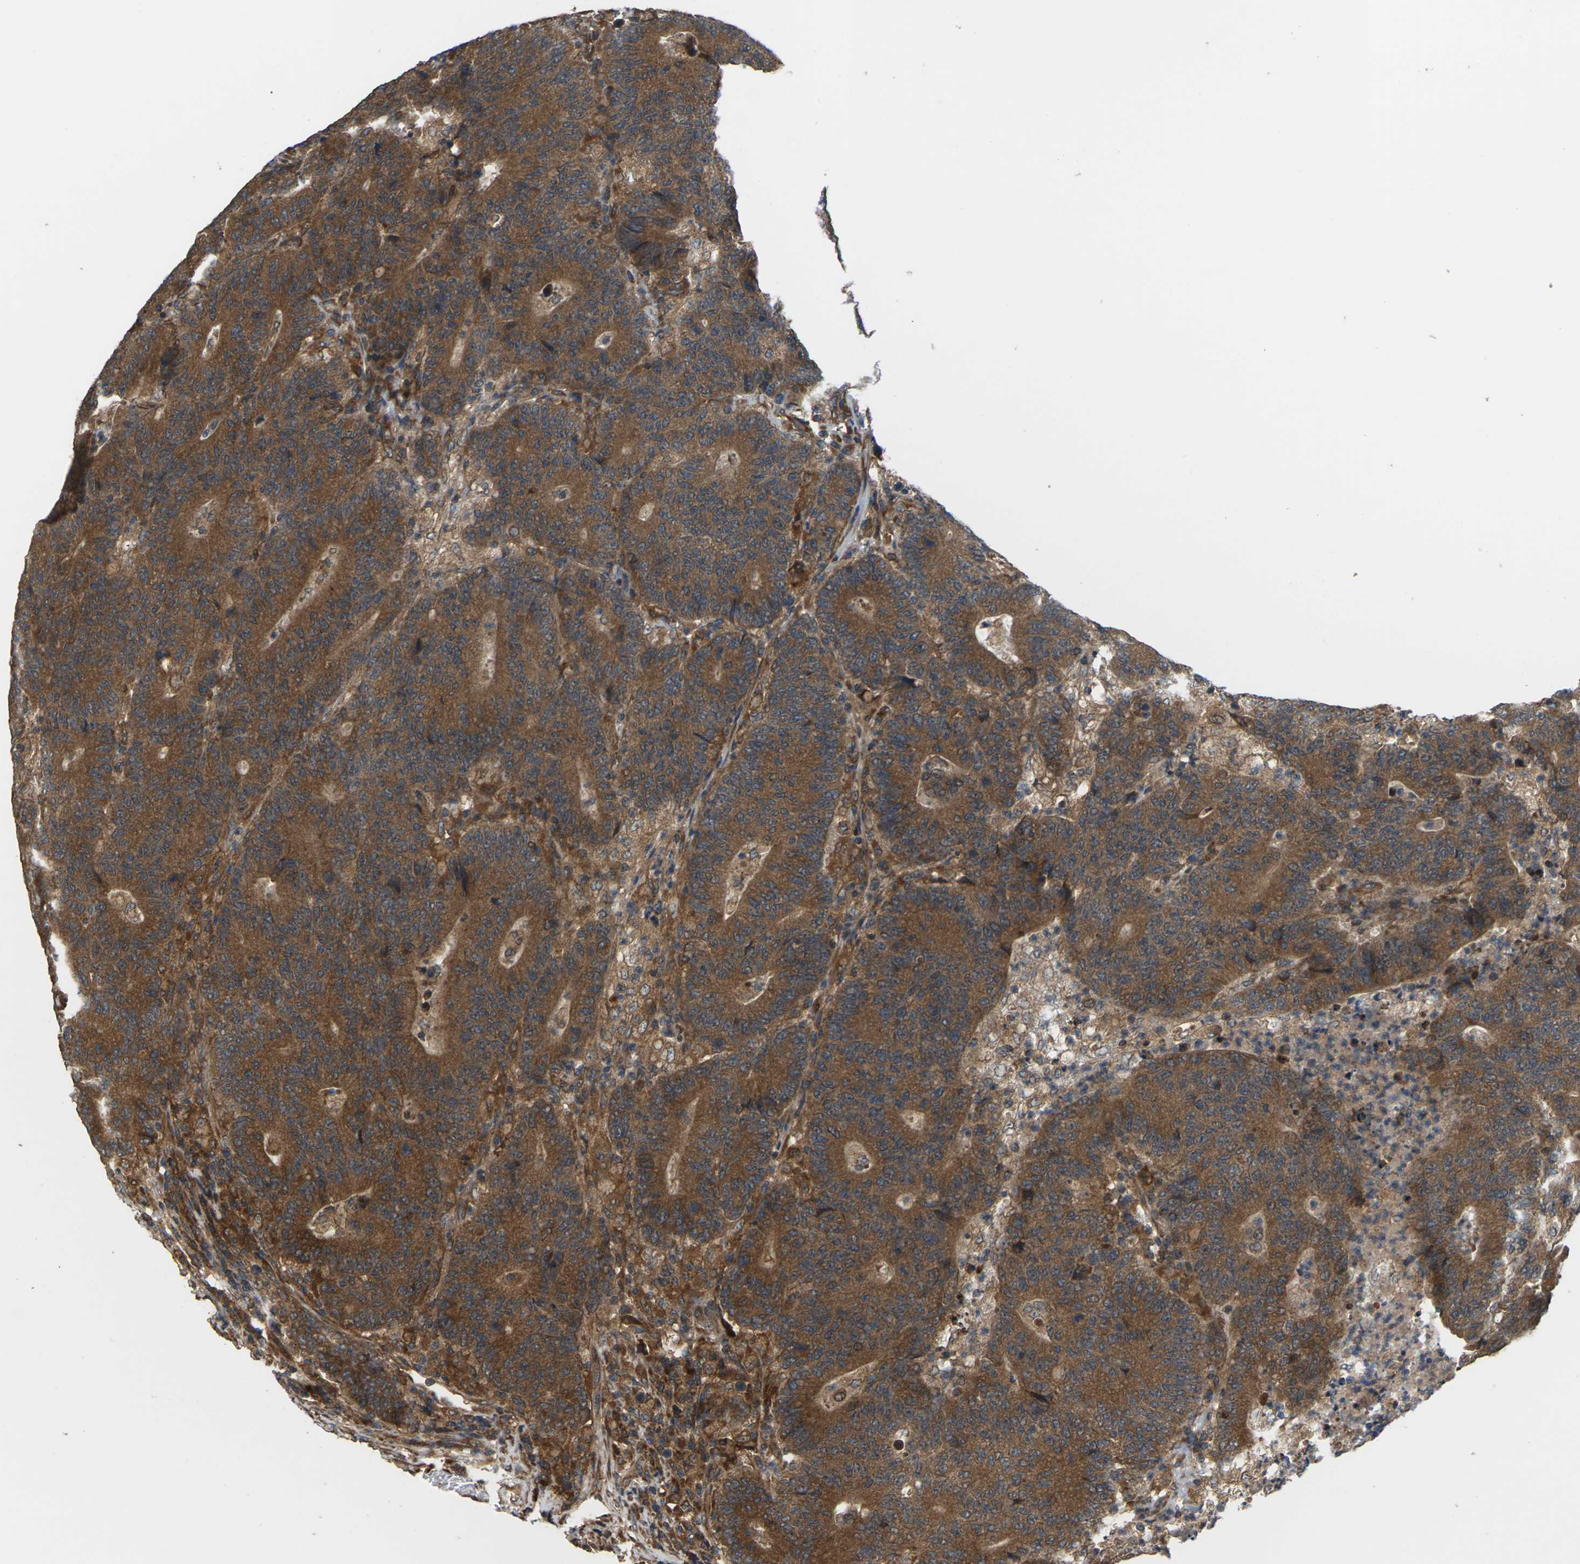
{"staining": {"intensity": "strong", "quantity": ">75%", "location": "cytoplasmic/membranous"}, "tissue": "colorectal cancer", "cell_type": "Tumor cells", "image_type": "cancer", "snomed": [{"axis": "morphology", "description": "Normal tissue, NOS"}, {"axis": "morphology", "description": "Adenocarcinoma, NOS"}, {"axis": "topography", "description": "Colon"}], "caption": "This is an image of immunohistochemistry staining of colorectal cancer, which shows strong positivity in the cytoplasmic/membranous of tumor cells.", "gene": "NRAS", "patient": {"sex": "female", "age": 75}}